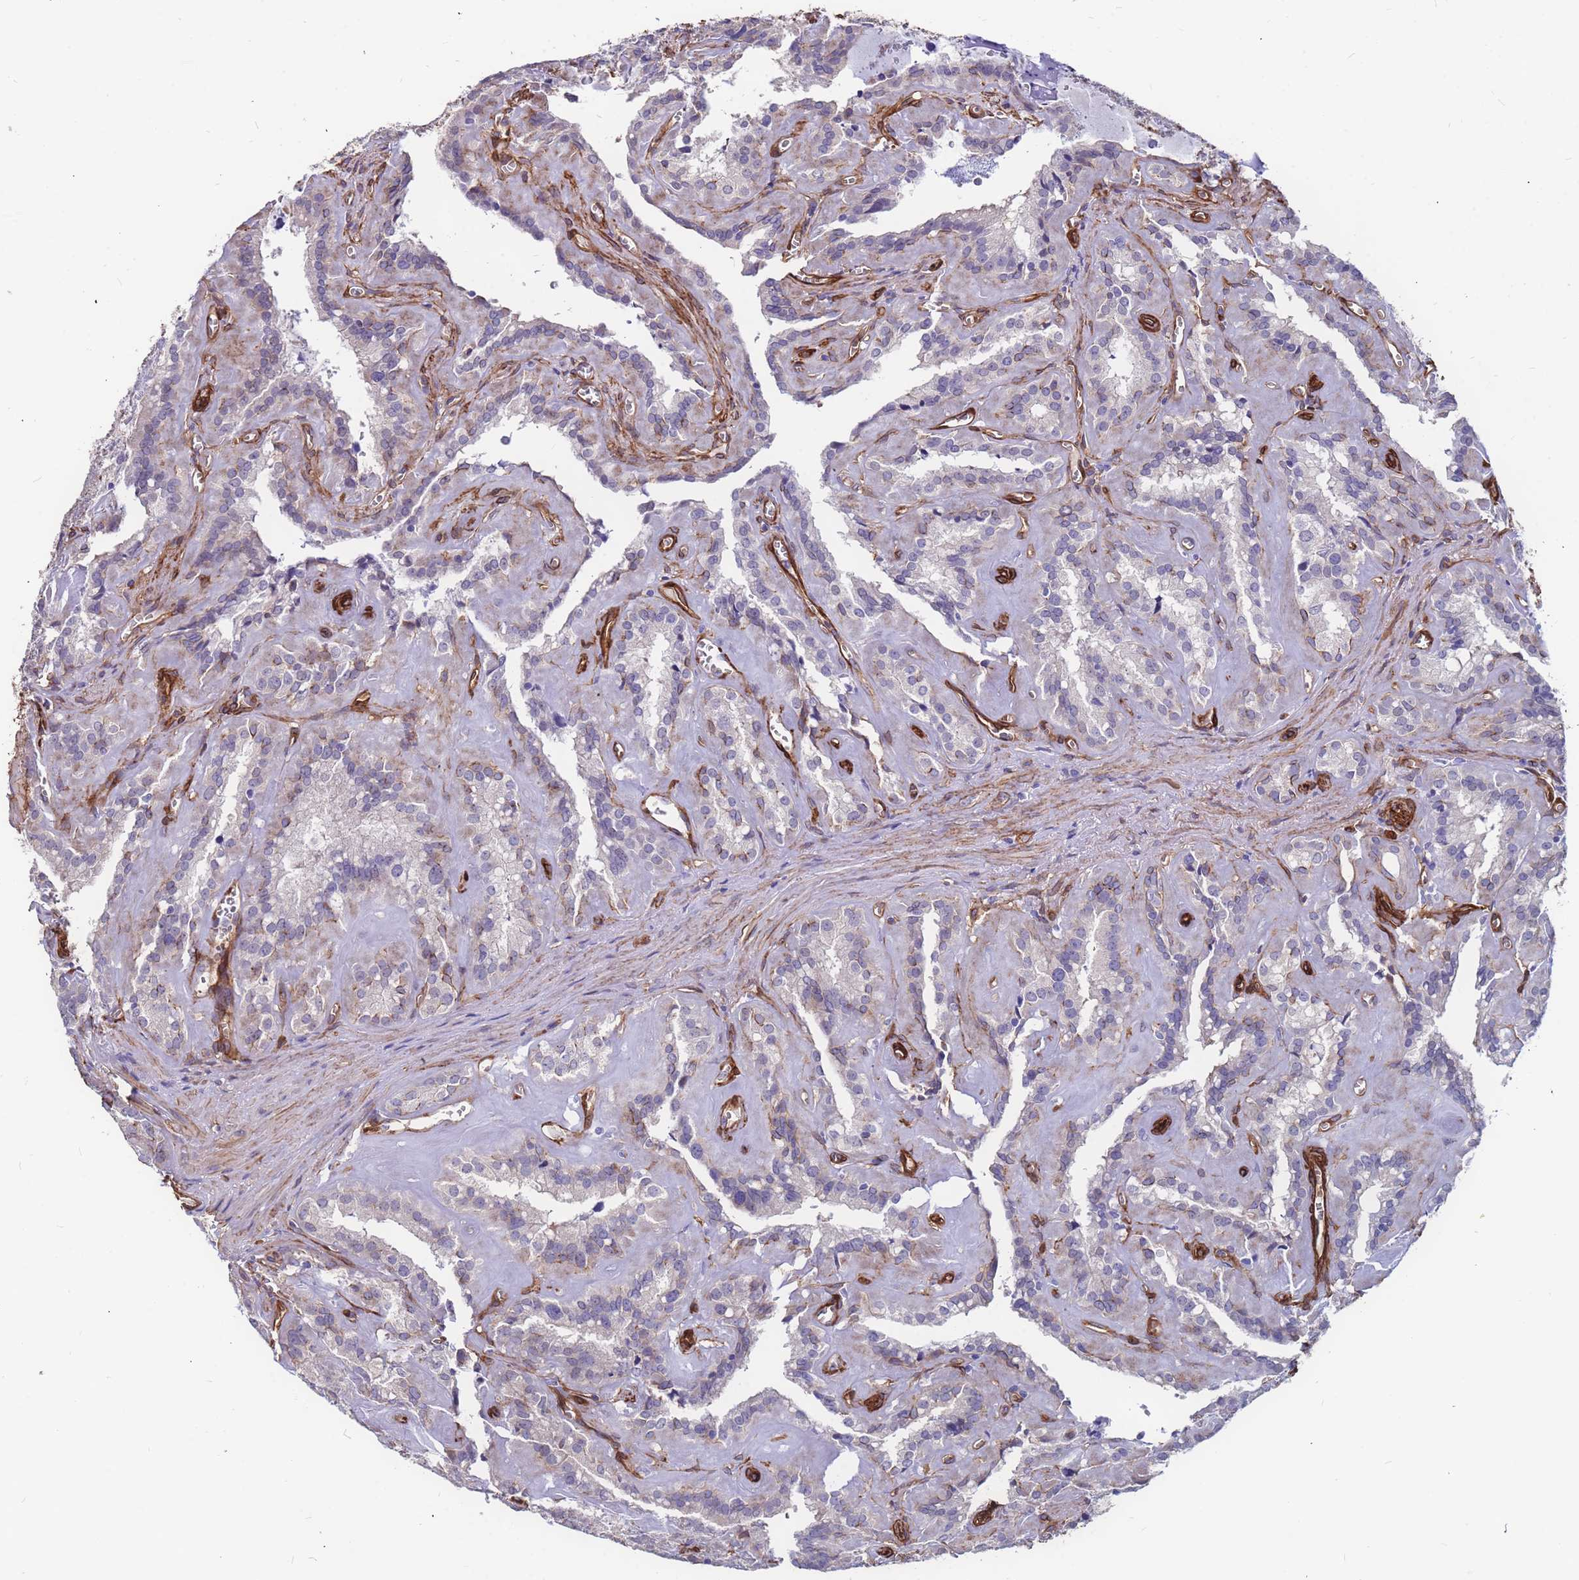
{"staining": {"intensity": "negative", "quantity": "none", "location": "none"}, "tissue": "seminal vesicle", "cell_type": "Glandular cells", "image_type": "normal", "snomed": [{"axis": "morphology", "description": "Normal tissue, NOS"}, {"axis": "topography", "description": "Prostate"}, {"axis": "topography", "description": "Seminal veicle"}], "caption": "Immunohistochemistry (IHC) of benign human seminal vesicle shows no staining in glandular cells.", "gene": "EHD2", "patient": {"sex": "male", "age": 59}}